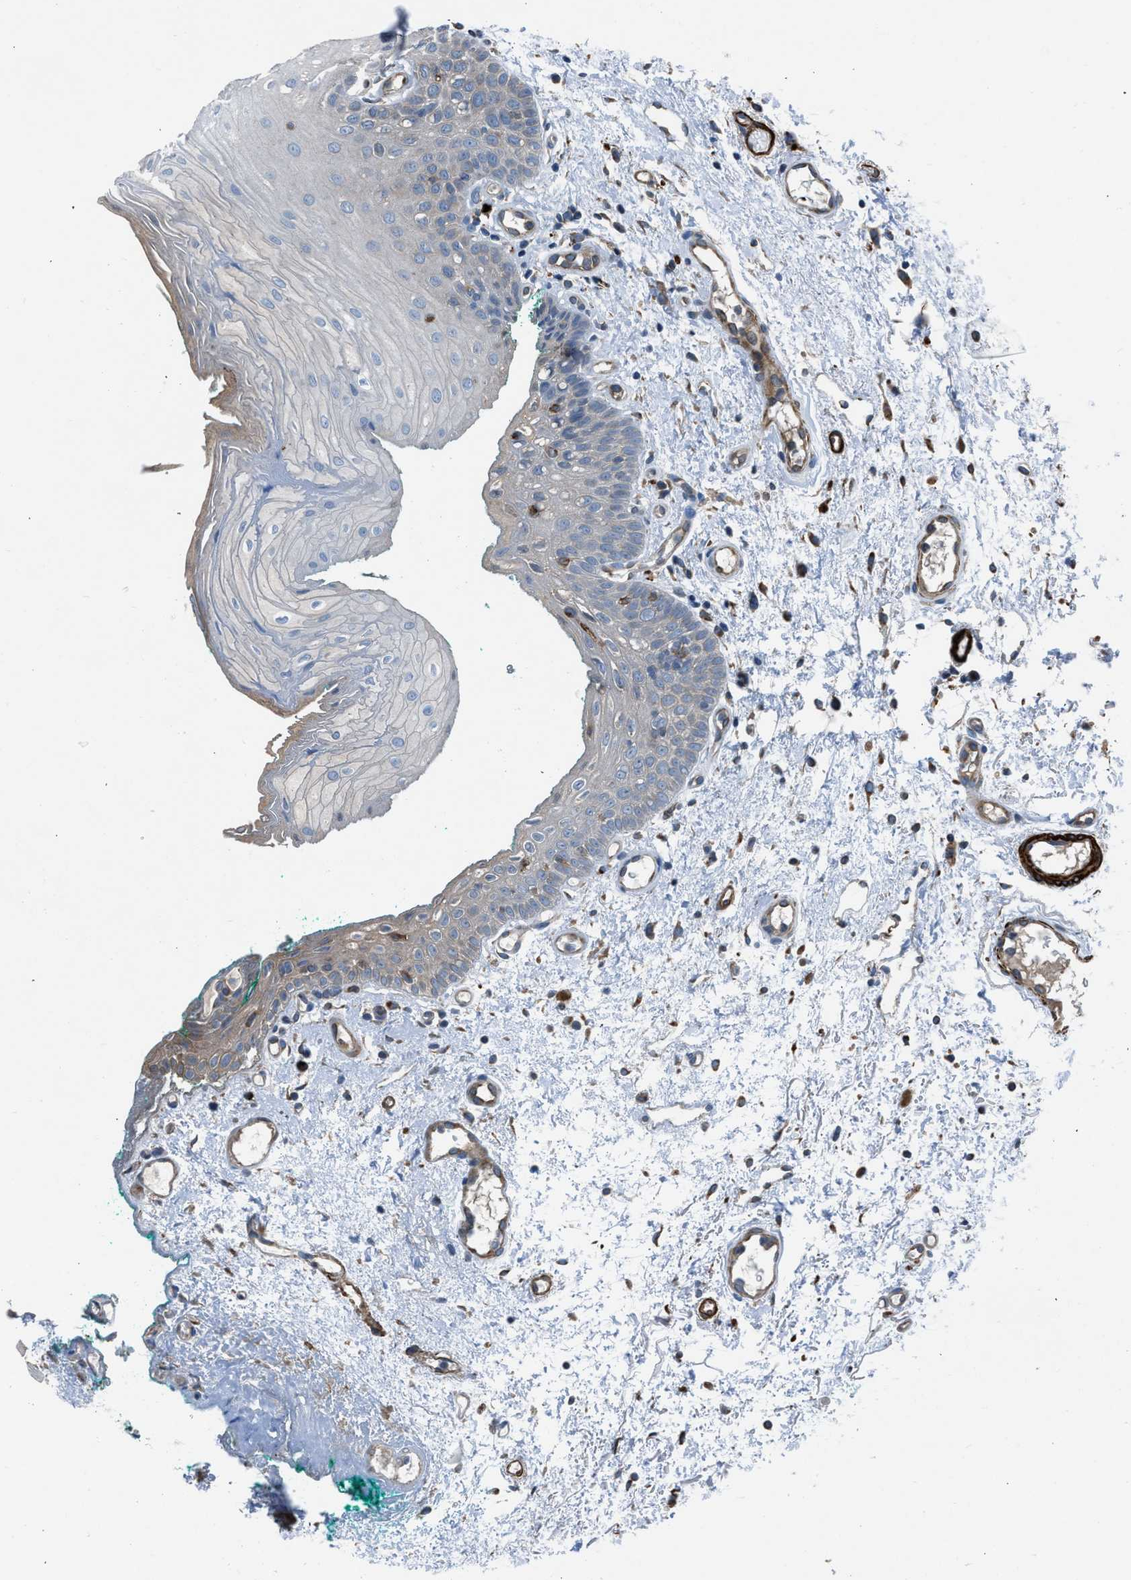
{"staining": {"intensity": "weak", "quantity": "<25%", "location": "cytoplasmic/membranous"}, "tissue": "oral mucosa", "cell_type": "Squamous epithelial cells", "image_type": "normal", "snomed": [{"axis": "morphology", "description": "Normal tissue, NOS"}, {"axis": "morphology", "description": "Squamous cell carcinoma, NOS"}, {"axis": "topography", "description": "Oral tissue"}, {"axis": "topography", "description": "Salivary gland"}, {"axis": "topography", "description": "Head-Neck"}], "caption": "Immunohistochemistry photomicrograph of normal human oral mucosa stained for a protein (brown), which displays no positivity in squamous epithelial cells. (Stains: DAB immunohistochemistry with hematoxylin counter stain, Microscopy: brightfield microscopy at high magnification).", "gene": "LMBR1", "patient": {"sex": "female", "age": 62}}